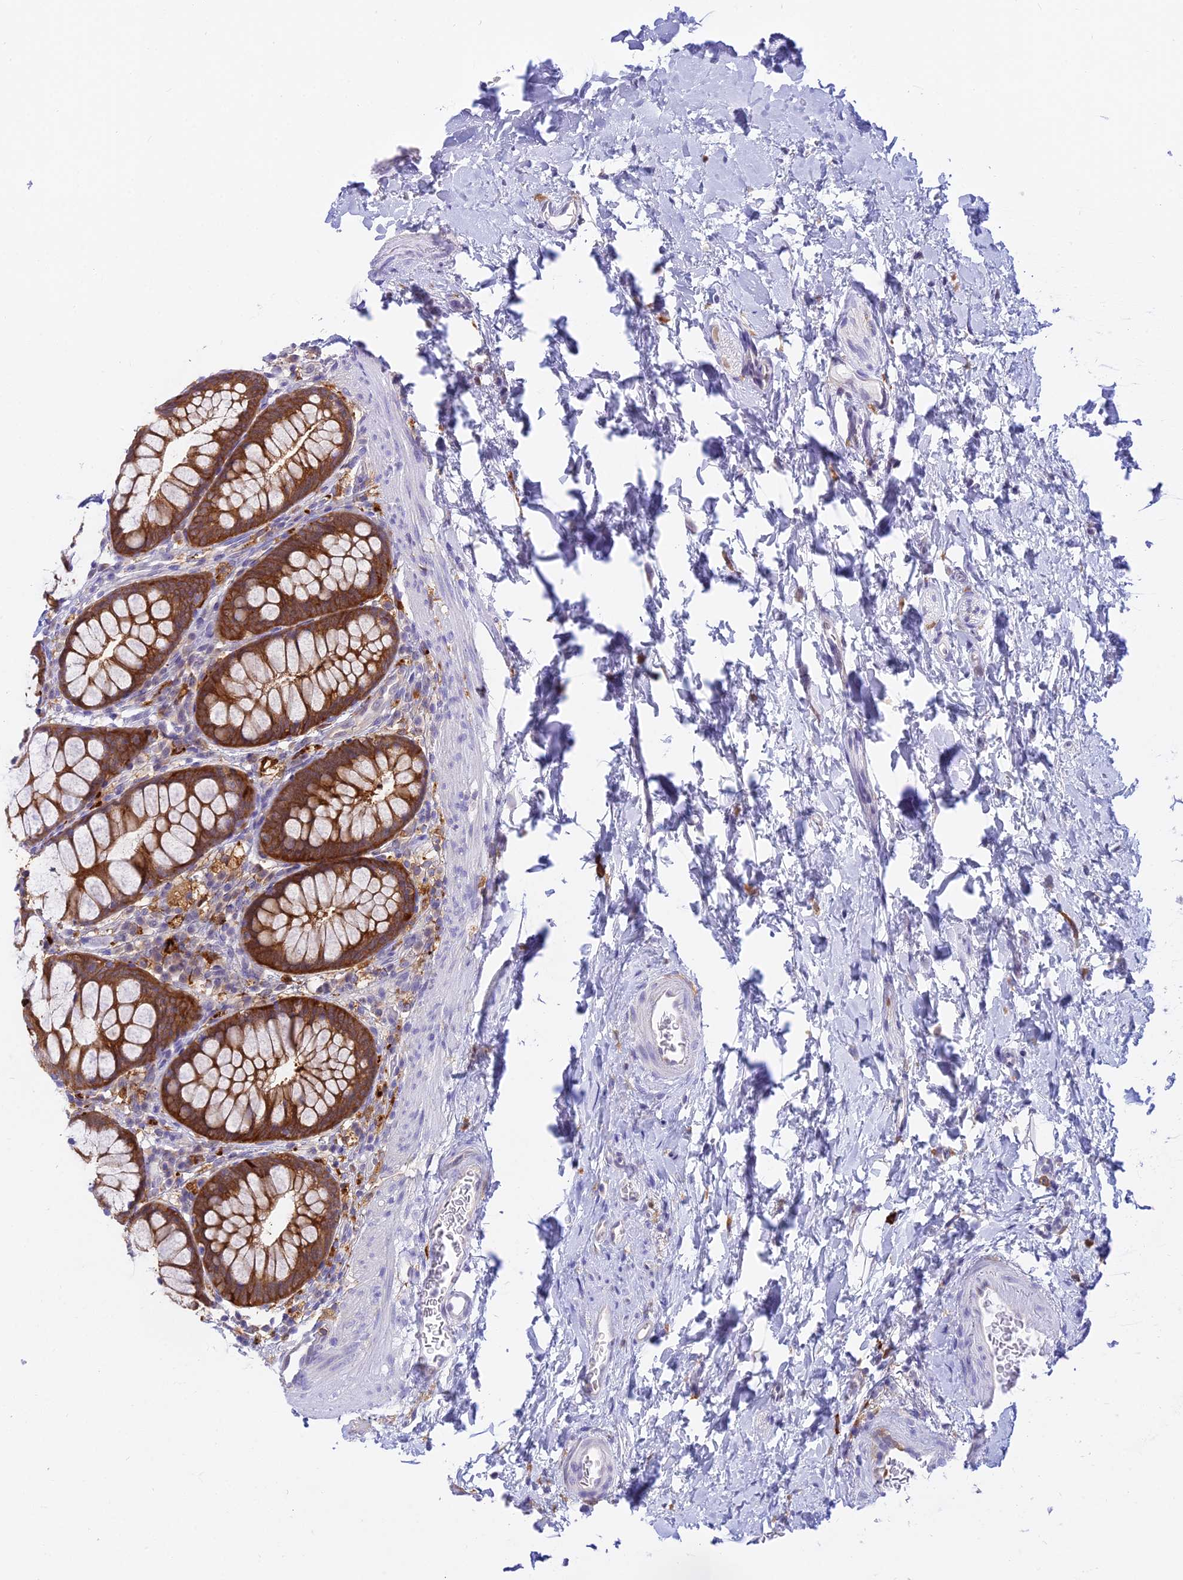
{"staining": {"intensity": "negative", "quantity": "none", "location": "none"}, "tissue": "colon", "cell_type": "Endothelial cells", "image_type": "normal", "snomed": [{"axis": "morphology", "description": "Normal tissue, NOS"}, {"axis": "topography", "description": "Colon"}], "caption": "The histopathology image exhibits no significant expression in endothelial cells of colon.", "gene": "UBE2G1", "patient": {"sex": "female", "age": 62}}